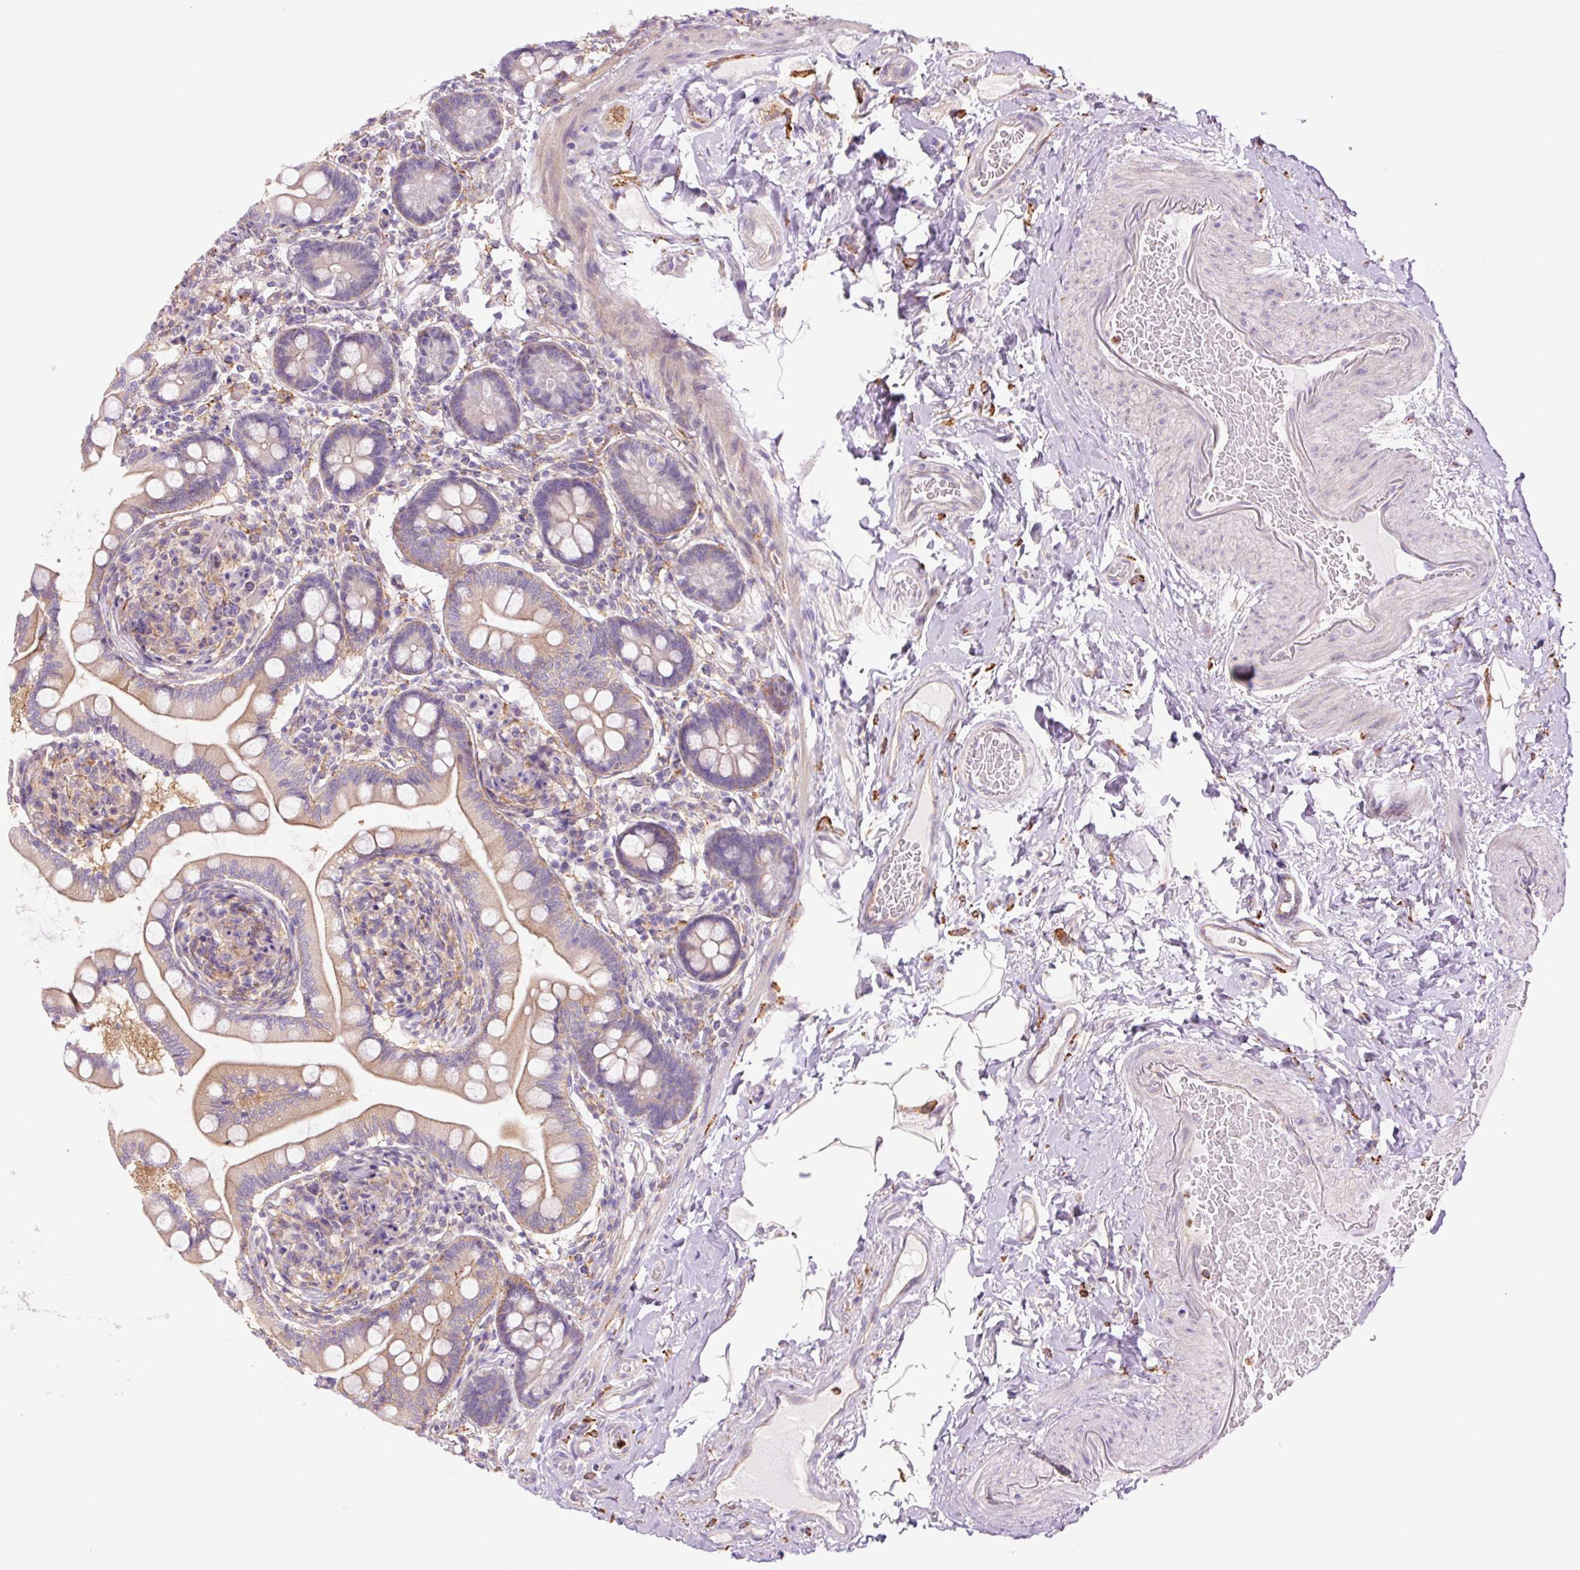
{"staining": {"intensity": "moderate", "quantity": "25%-75%", "location": "cytoplasmic/membranous"}, "tissue": "small intestine", "cell_type": "Glandular cells", "image_type": "normal", "snomed": [{"axis": "morphology", "description": "Normal tissue, NOS"}, {"axis": "topography", "description": "Small intestine"}], "caption": "Human small intestine stained with a brown dye exhibits moderate cytoplasmic/membranous positive expression in about 25%-75% of glandular cells.", "gene": "SH2D6", "patient": {"sex": "female", "age": 64}}